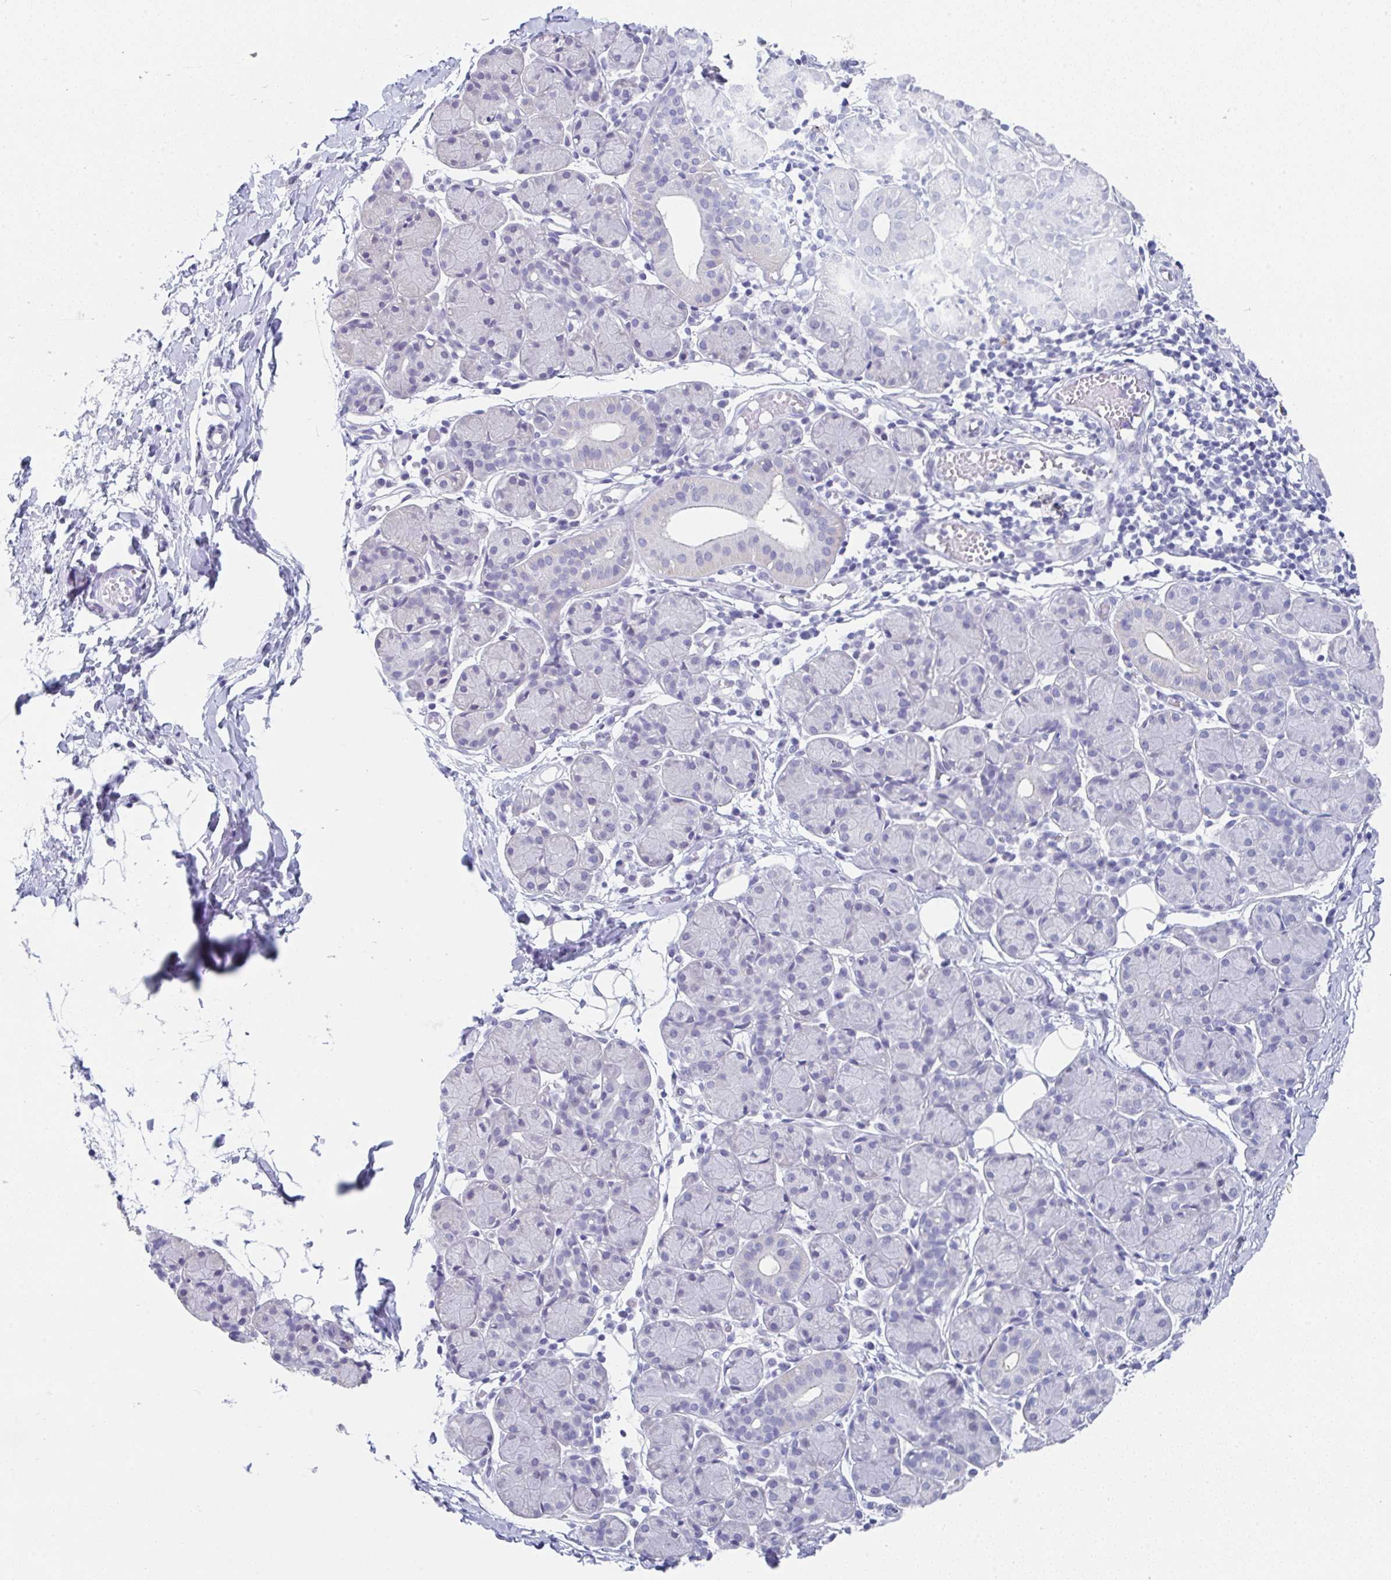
{"staining": {"intensity": "negative", "quantity": "none", "location": "none"}, "tissue": "salivary gland", "cell_type": "Glandular cells", "image_type": "normal", "snomed": [{"axis": "morphology", "description": "Normal tissue, NOS"}, {"axis": "morphology", "description": "Inflammation, NOS"}, {"axis": "topography", "description": "Lymph node"}, {"axis": "topography", "description": "Salivary gland"}], "caption": "Immunohistochemistry photomicrograph of benign salivary gland stained for a protein (brown), which displays no positivity in glandular cells. Brightfield microscopy of immunohistochemistry (IHC) stained with DAB (3,3'-diaminobenzidine) (brown) and hematoxylin (blue), captured at high magnification.", "gene": "TNFRSF8", "patient": {"sex": "male", "age": 3}}